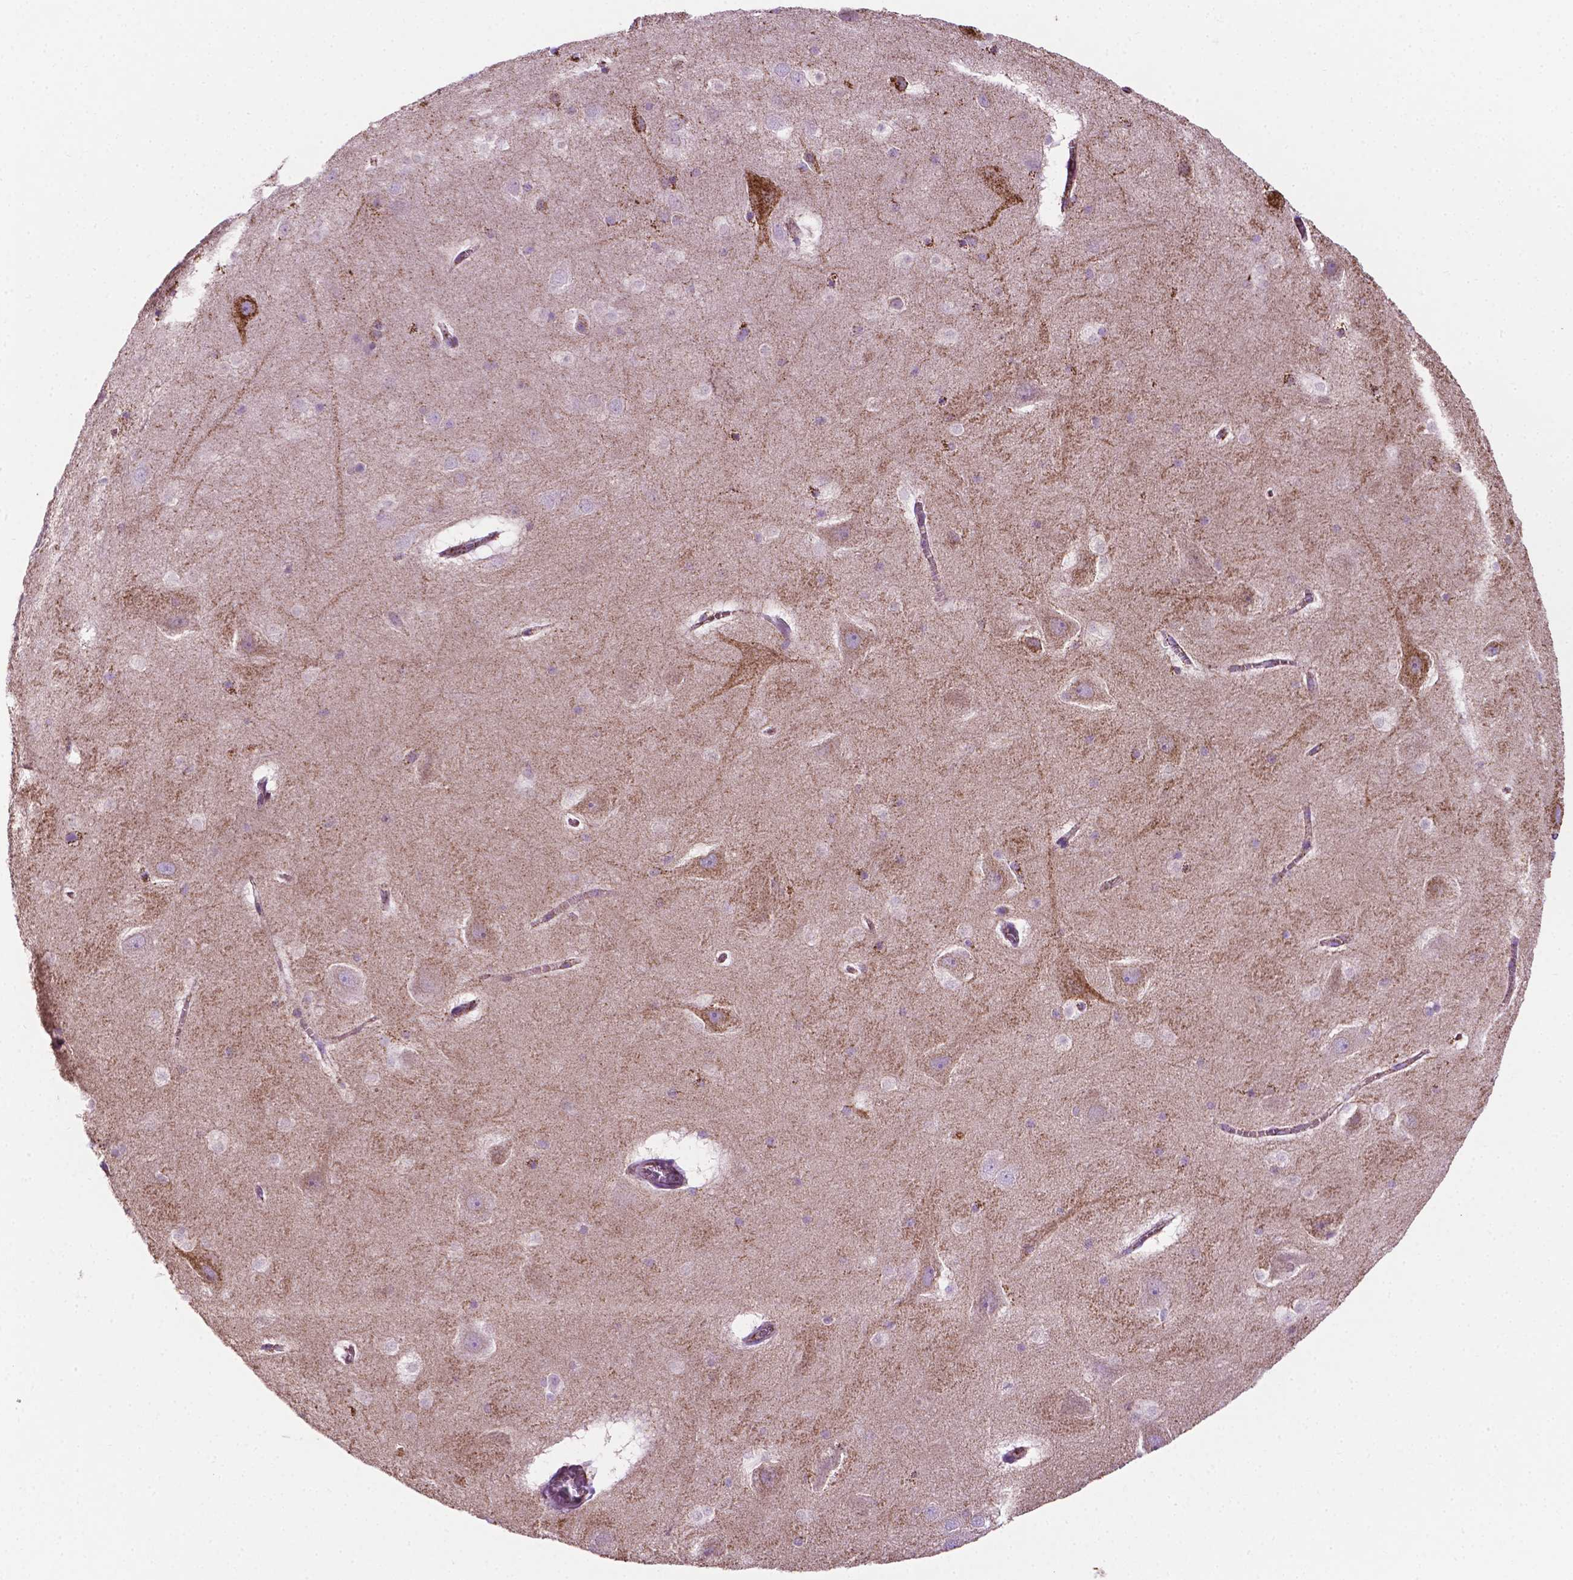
{"staining": {"intensity": "moderate", "quantity": "<25%", "location": "cytoplasmic/membranous"}, "tissue": "hippocampus", "cell_type": "Glial cells", "image_type": "normal", "snomed": [{"axis": "morphology", "description": "Normal tissue, NOS"}, {"axis": "topography", "description": "Hippocampus"}], "caption": "Immunohistochemistry (IHC) micrograph of normal hippocampus stained for a protein (brown), which reveals low levels of moderate cytoplasmic/membranous positivity in about <25% of glial cells.", "gene": "RMDN3", "patient": {"sex": "male", "age": 45}}